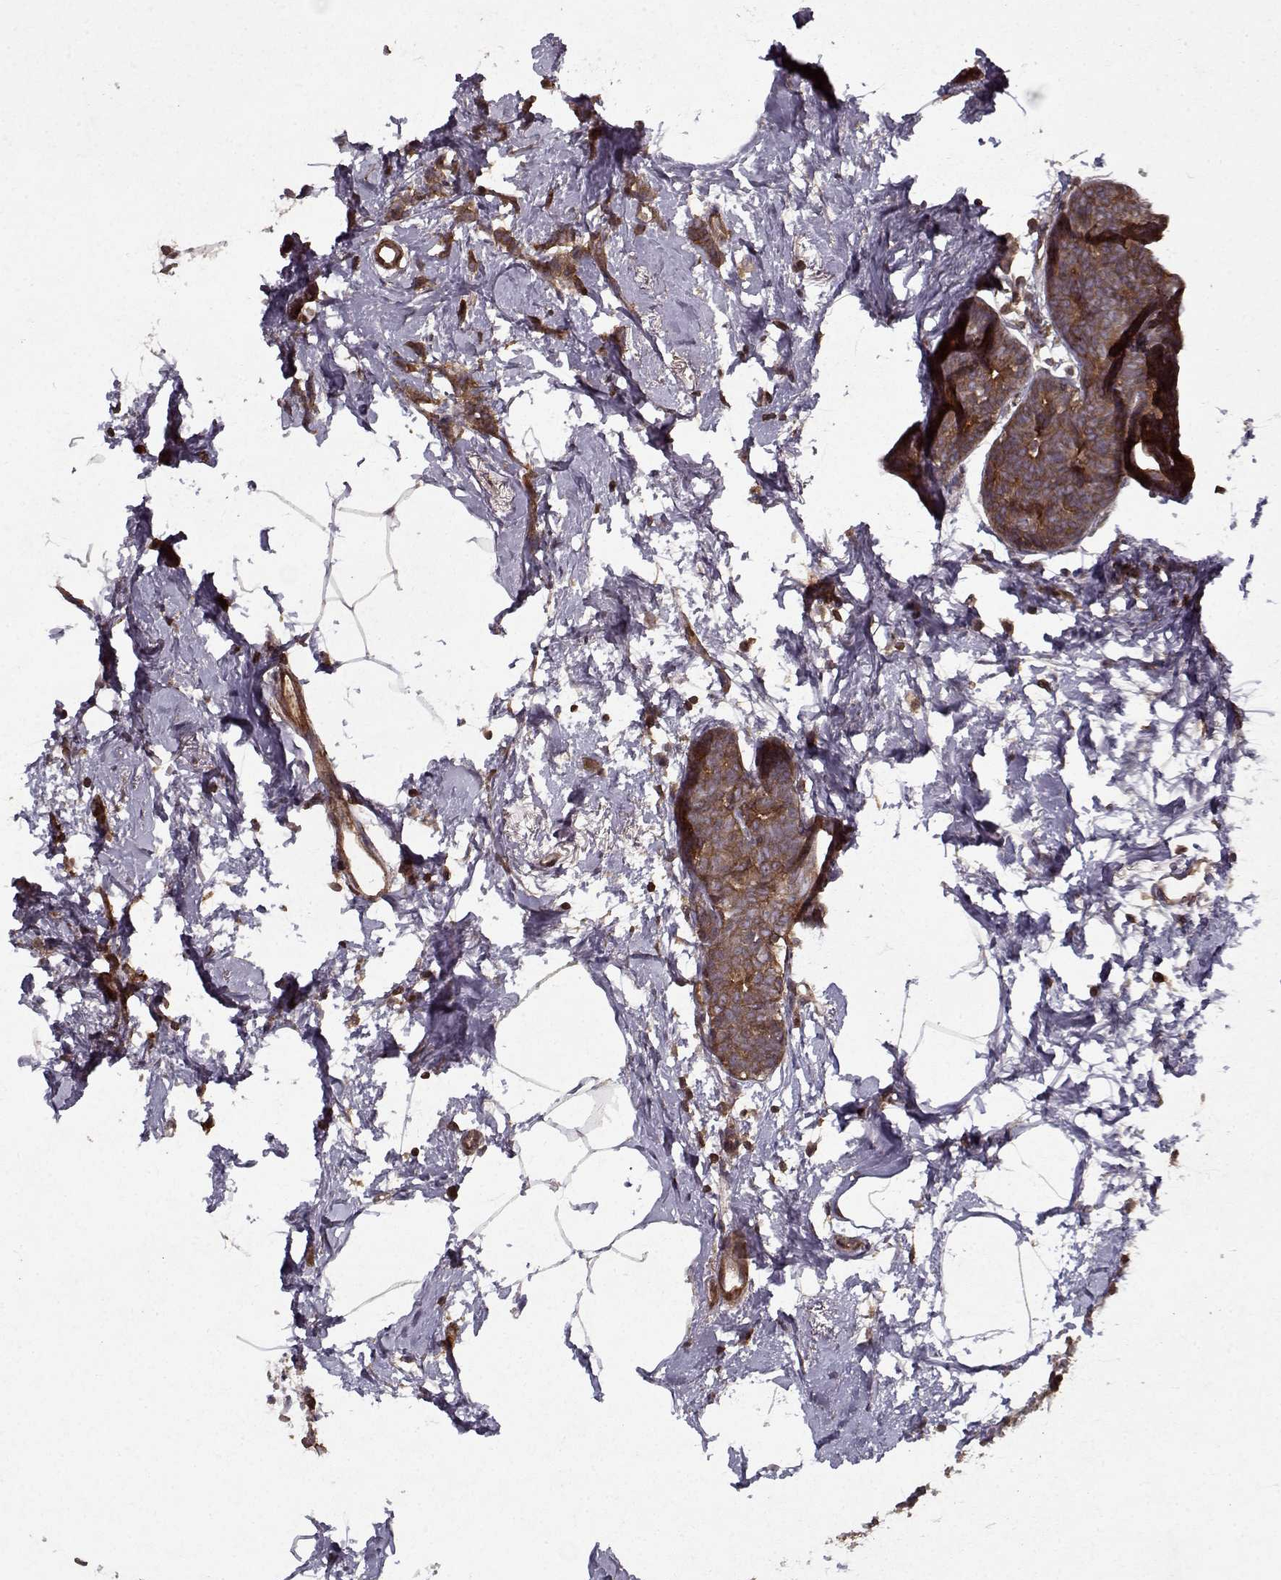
{"staining": {"intensity": "strong", "quantity": ">75%", "location": "cytoplasmic/membranous"}, "tissue": "breast cancer", "cell_type": "Tumor cells", "image_type": "cancer", "snomed": [{"axis": "morphology", "description": "Duct carcinoma"}, {"axis": "topography", "description": "Breast"}], "caption": "Immunohistochemical staining of breast invasive ductal carcinoma reveals high levels of strong cytoplasmic/membranous expression in approximately >75% of tumor cells.", "gene": "PPP1R12A", "patient": {"sex": "female", "age": 40}}